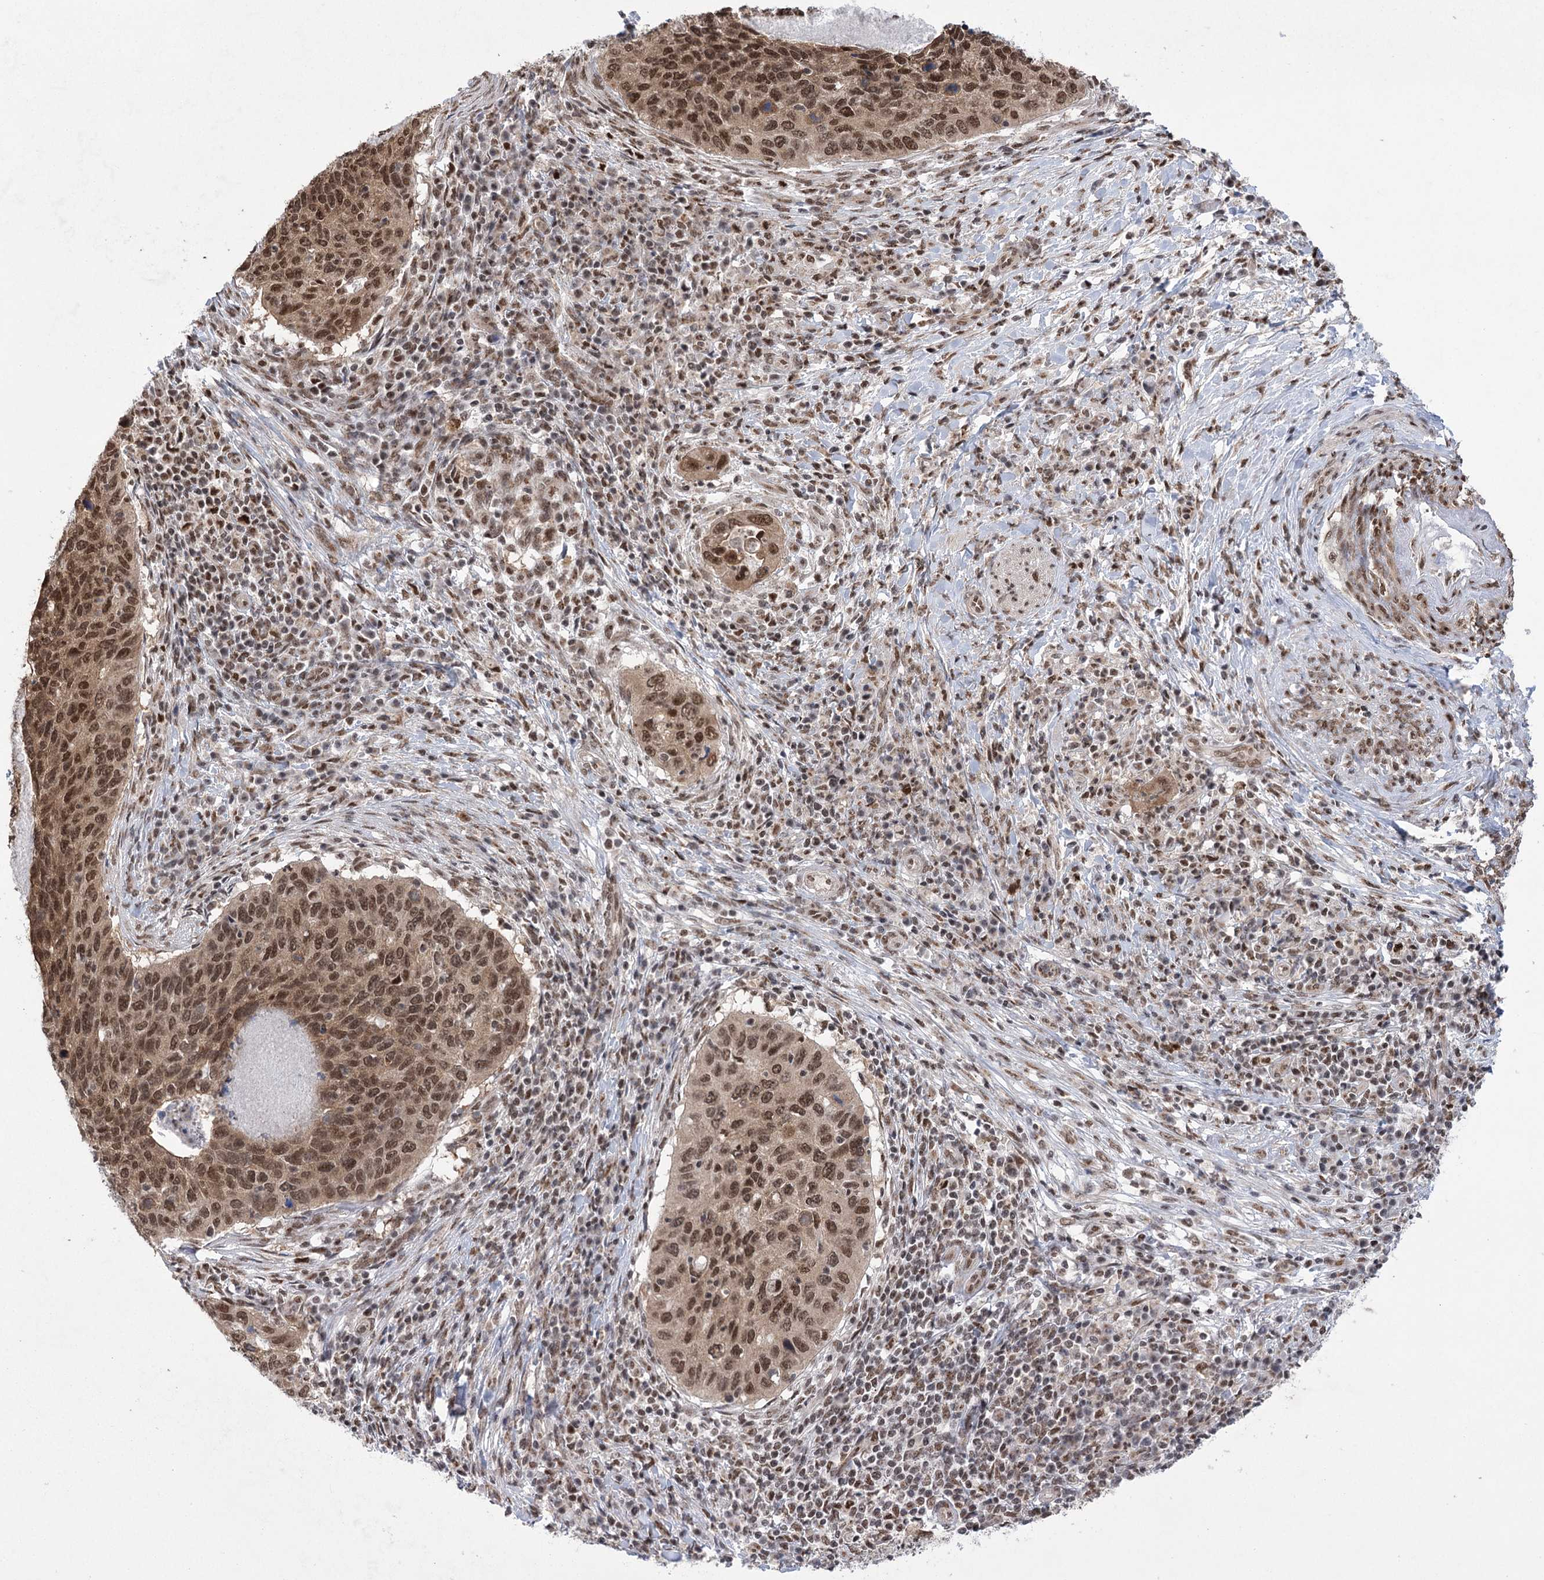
{"staining": {"intensity": "moderate", "quantity": ">75%", "location": "nuclear"}, "tissue": "cervical cancer", "cell_type": "Tumor cells", "image_type": "cancer", "snomed": [{"axis": "morphology", "description": "Squamous cell carcinoma, NOS"}, {"axis": "topography", "description": "Cervix"}], "caption": "Cervical squamous cell carcinoma stained with DAB (3,3'-diaminobenzidine) immunohistochemistry demonstrates medium levels of moderate nuclear positivity in about >75% of tumor cells. The staining is performed using DAB brown chromogen to label protein expression. The nuclei are counter-stained blue using hematoxylin.", "gene": "ZCCHC8", "patient": {"sex": "female", "age": 38}}